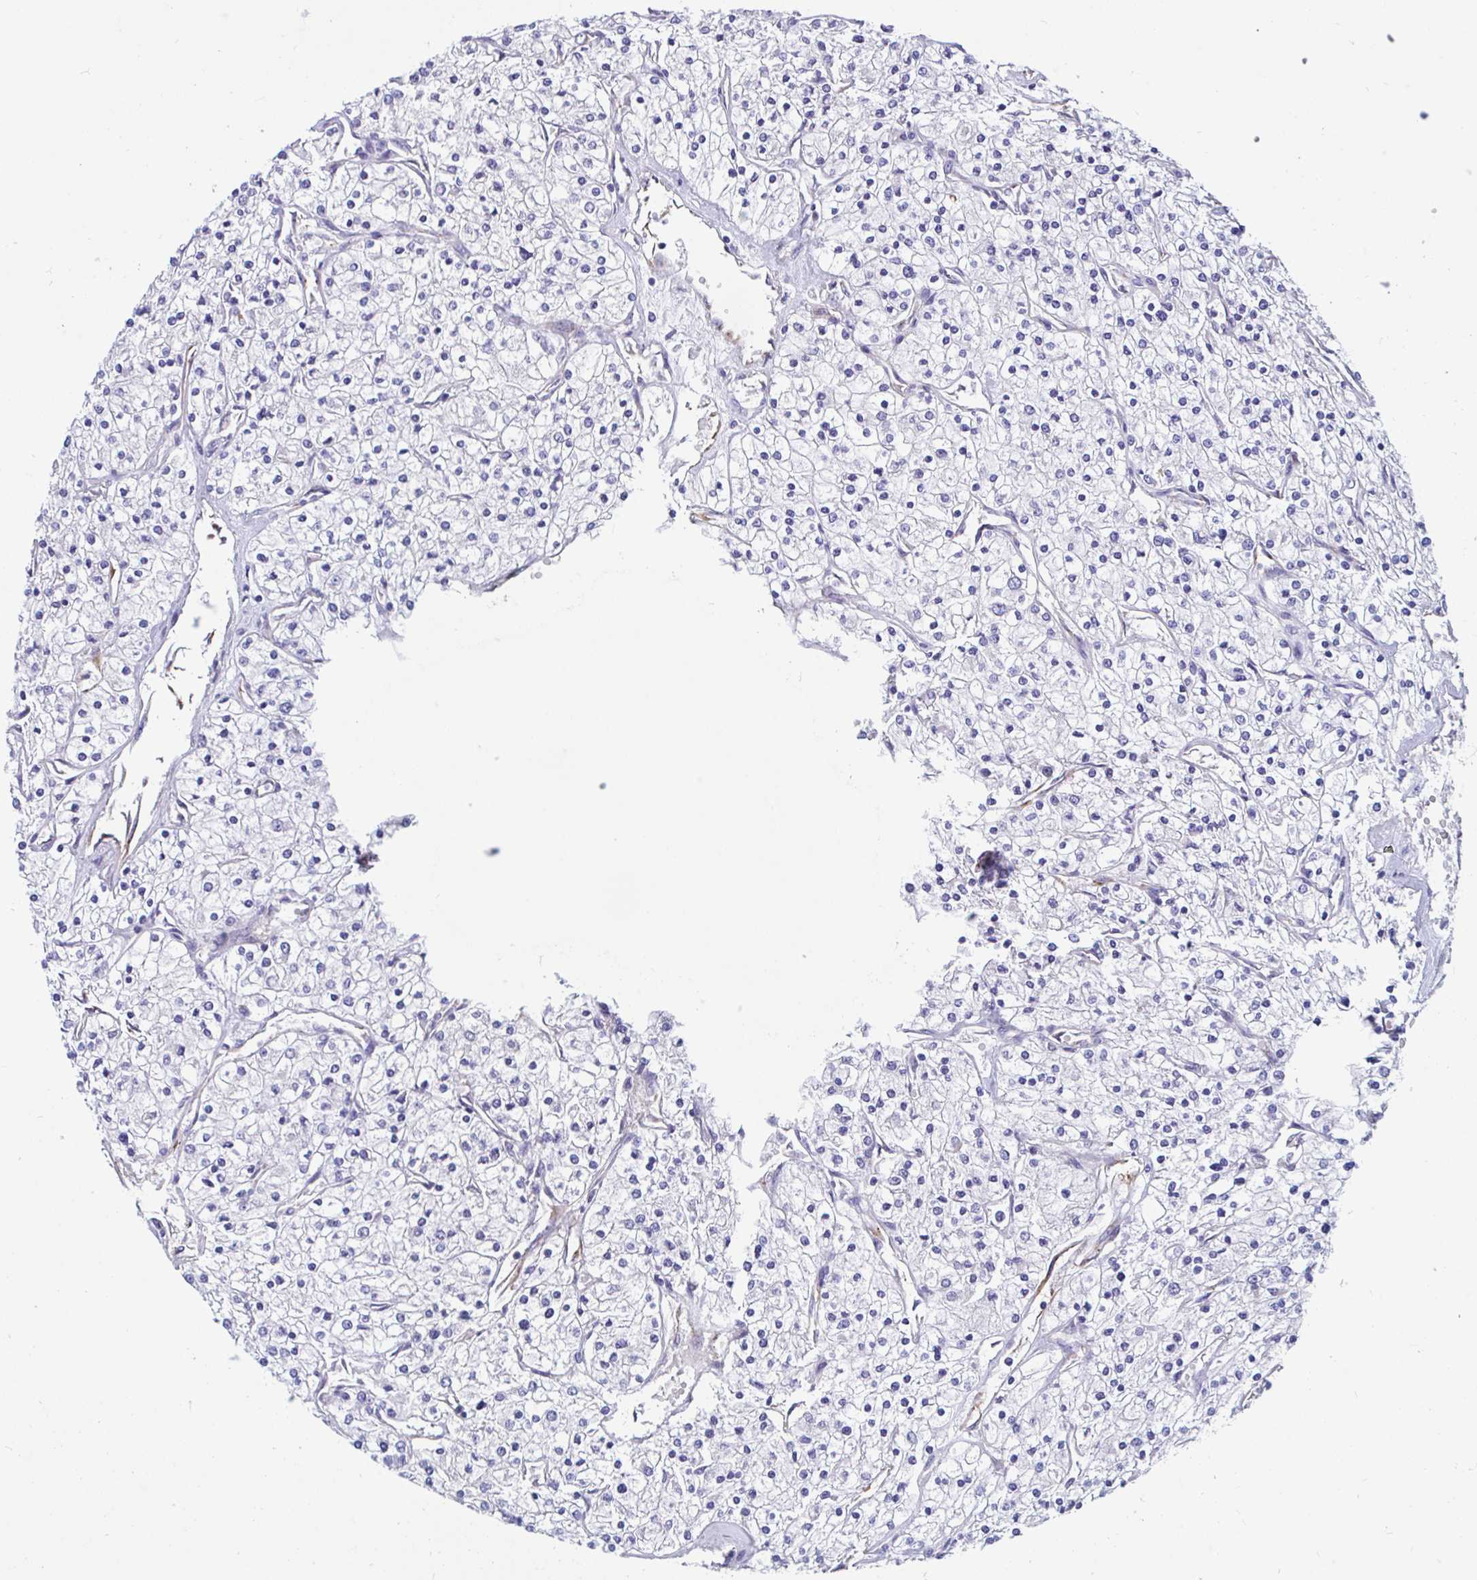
{"staining": {"intensity": "negative", "quantity": "none", "location": "none"}, "tissue": "renal cancer", "cell_type": "Tumor cells", "image_type": "cancer", "snomed": [{"axis": "morphology", "description": "Adenocarcinoma, NOS"}, {"axis": "topography", "description": "Kidney"}], "caption": "Renal cancer (adenocarcinoma) stained for a protein using immunohistochemistry reveals no positivity tumor cells.", "gene": "WBP1", "patient": {"sex": "male", "age": 80}}